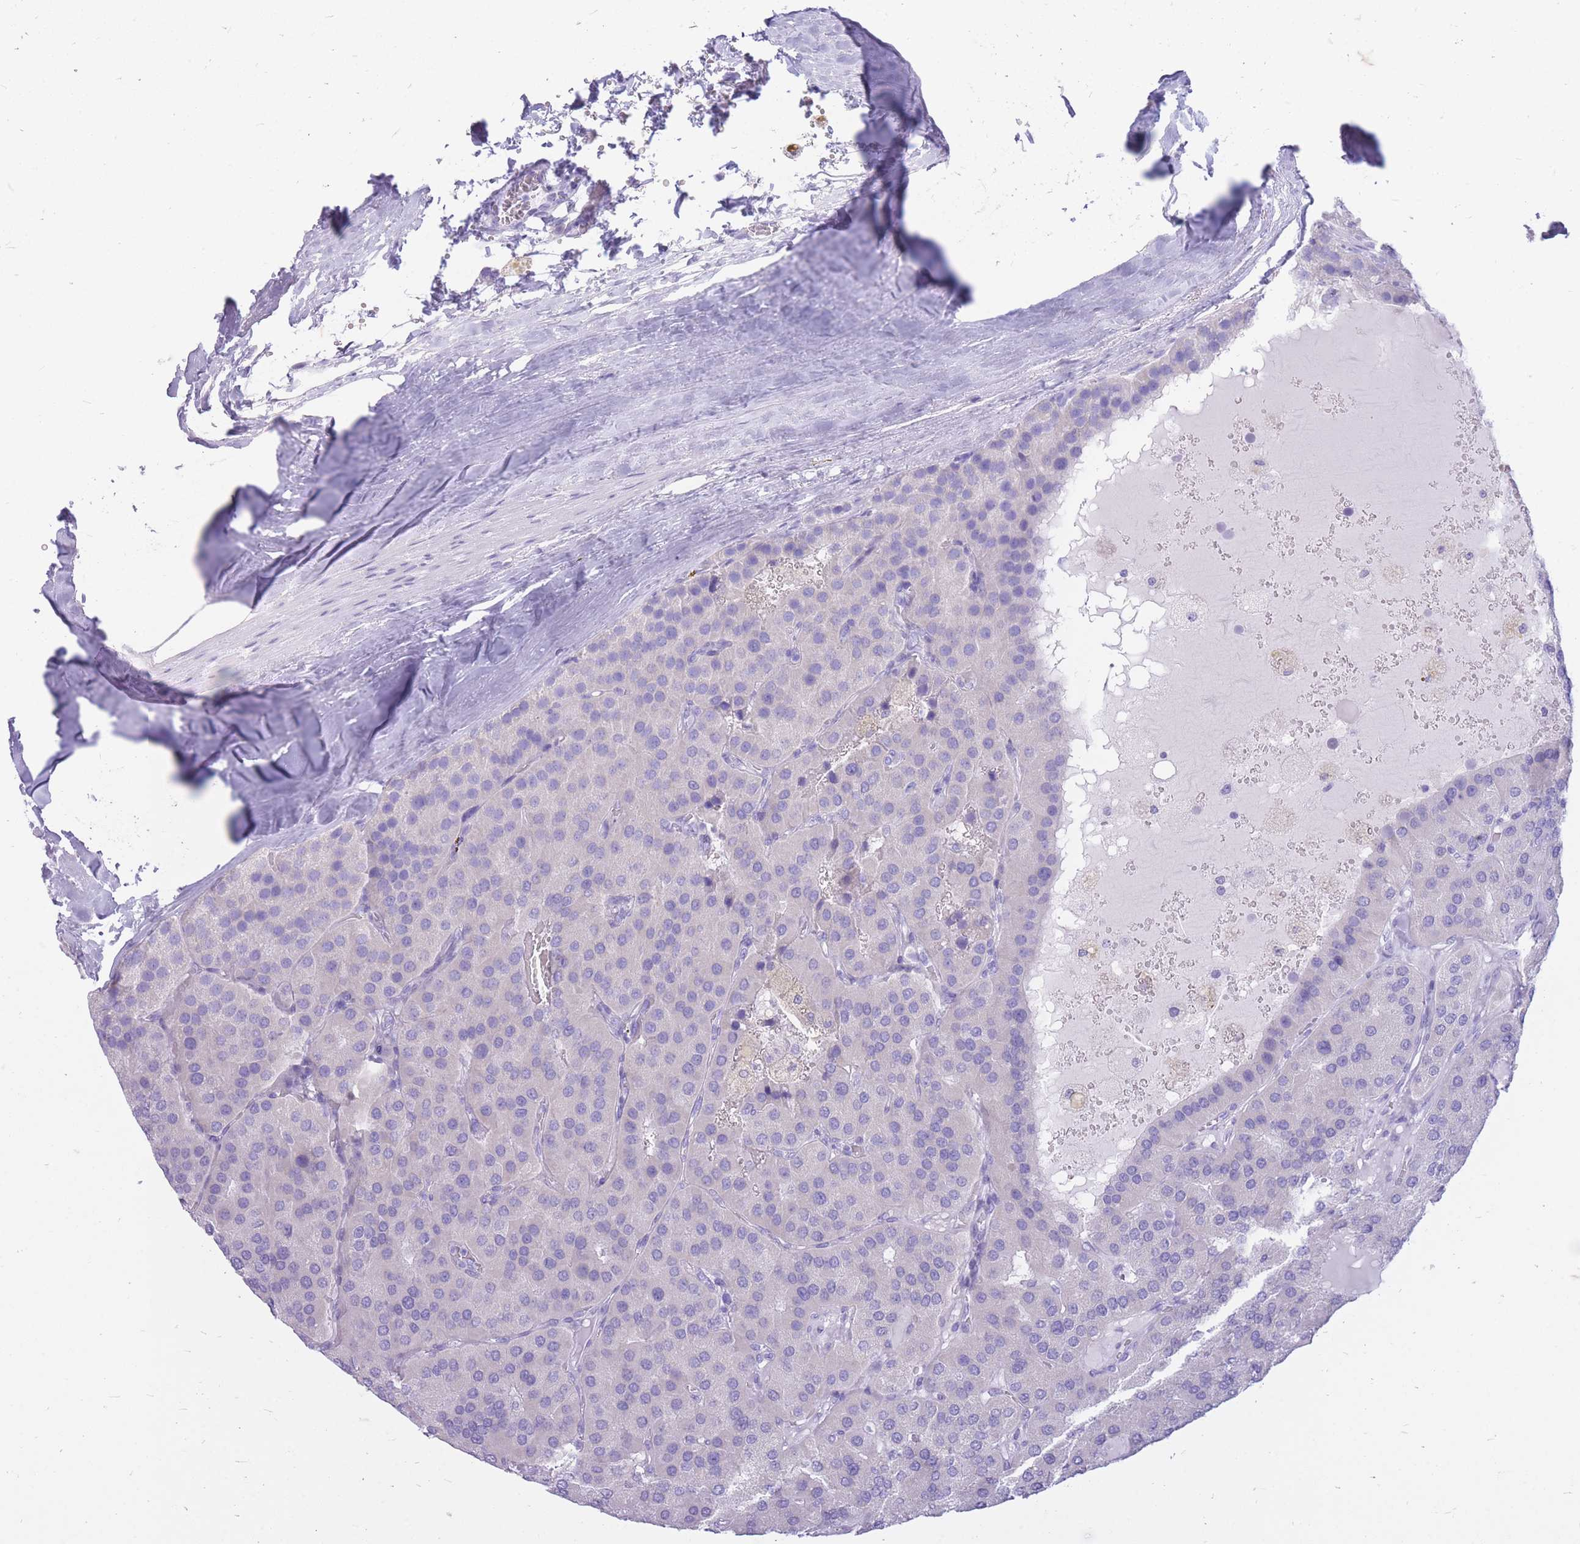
{"staining": {"intensity": "negative", "quantity": "none", "location": "none"}, "tissue": "parathyroid gland", "cell_type": "Glandular cells", "image_type": "normal", "snomed": [{"axis": "morphology", "description": "Normal tissue, NOS"}, {"axis": "morphology", "description": "Adenoma, NOS"}, {"axis": "topography", "description": "Parathyroid gland"}], "caption": "This is an immunohistochemistry (IHC) histopathology image of normal human parathyroid gland. There is no positivity in glandular cells.", "gene": "ZFP37", "patient": {"sex": "female", "age": 86}}